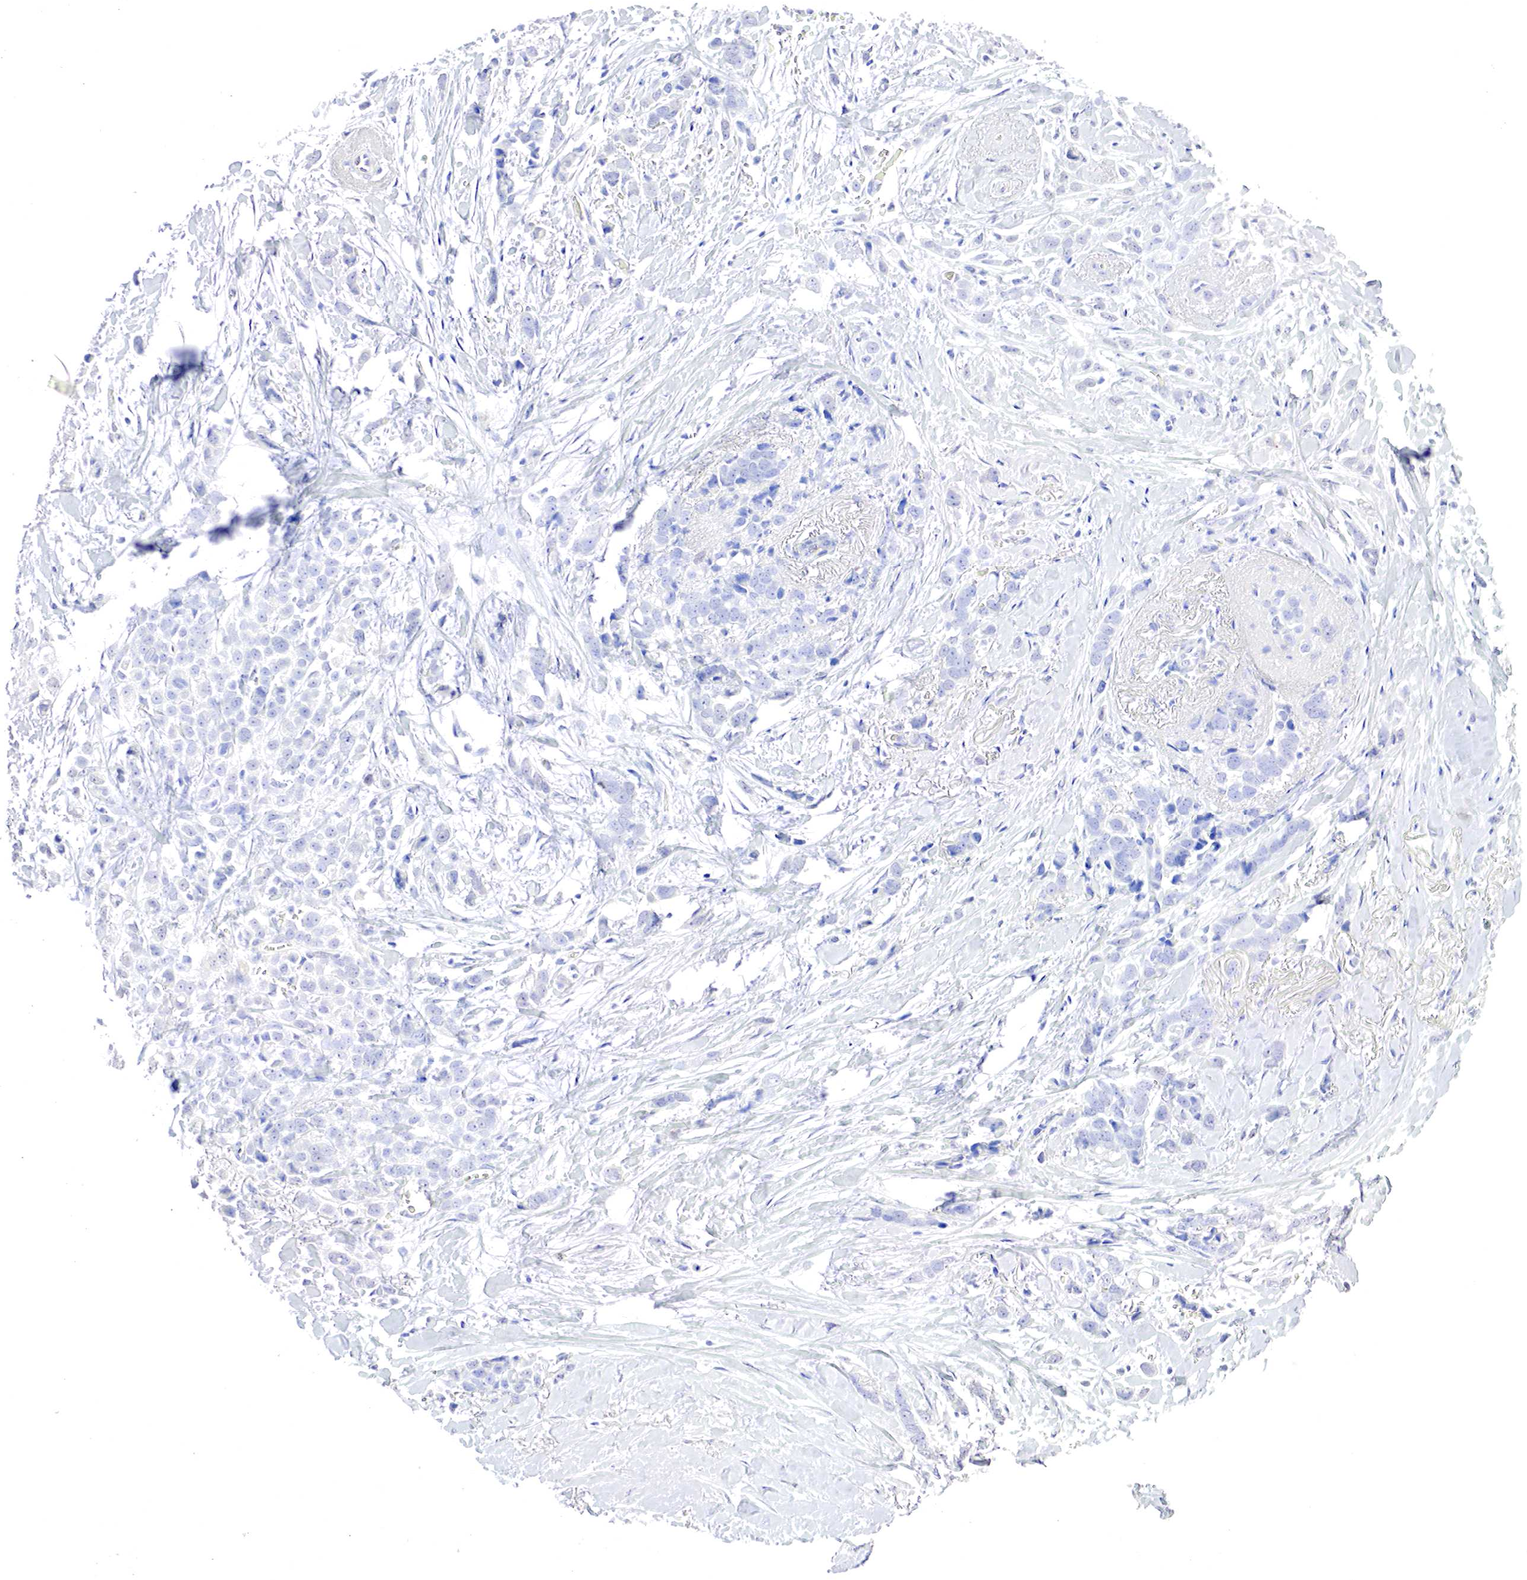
{"staining": {"intensity": "negative", "quantity": "none", "location": "none"}, "tissue": "breast cancer", "cell_type": "Tumor cells", "image_type": "cancer", "snomed": [{"axis": "morphology", "description": "Lobular carcinoma"}, {"axis": "topography", "description": "Breast"}], "caption": "Immunohistochemical staining of human breast cancer displays no significant positivity in tumor cells.", "gene": "OTC", "patient": {"sex": "female", "age": 57}}